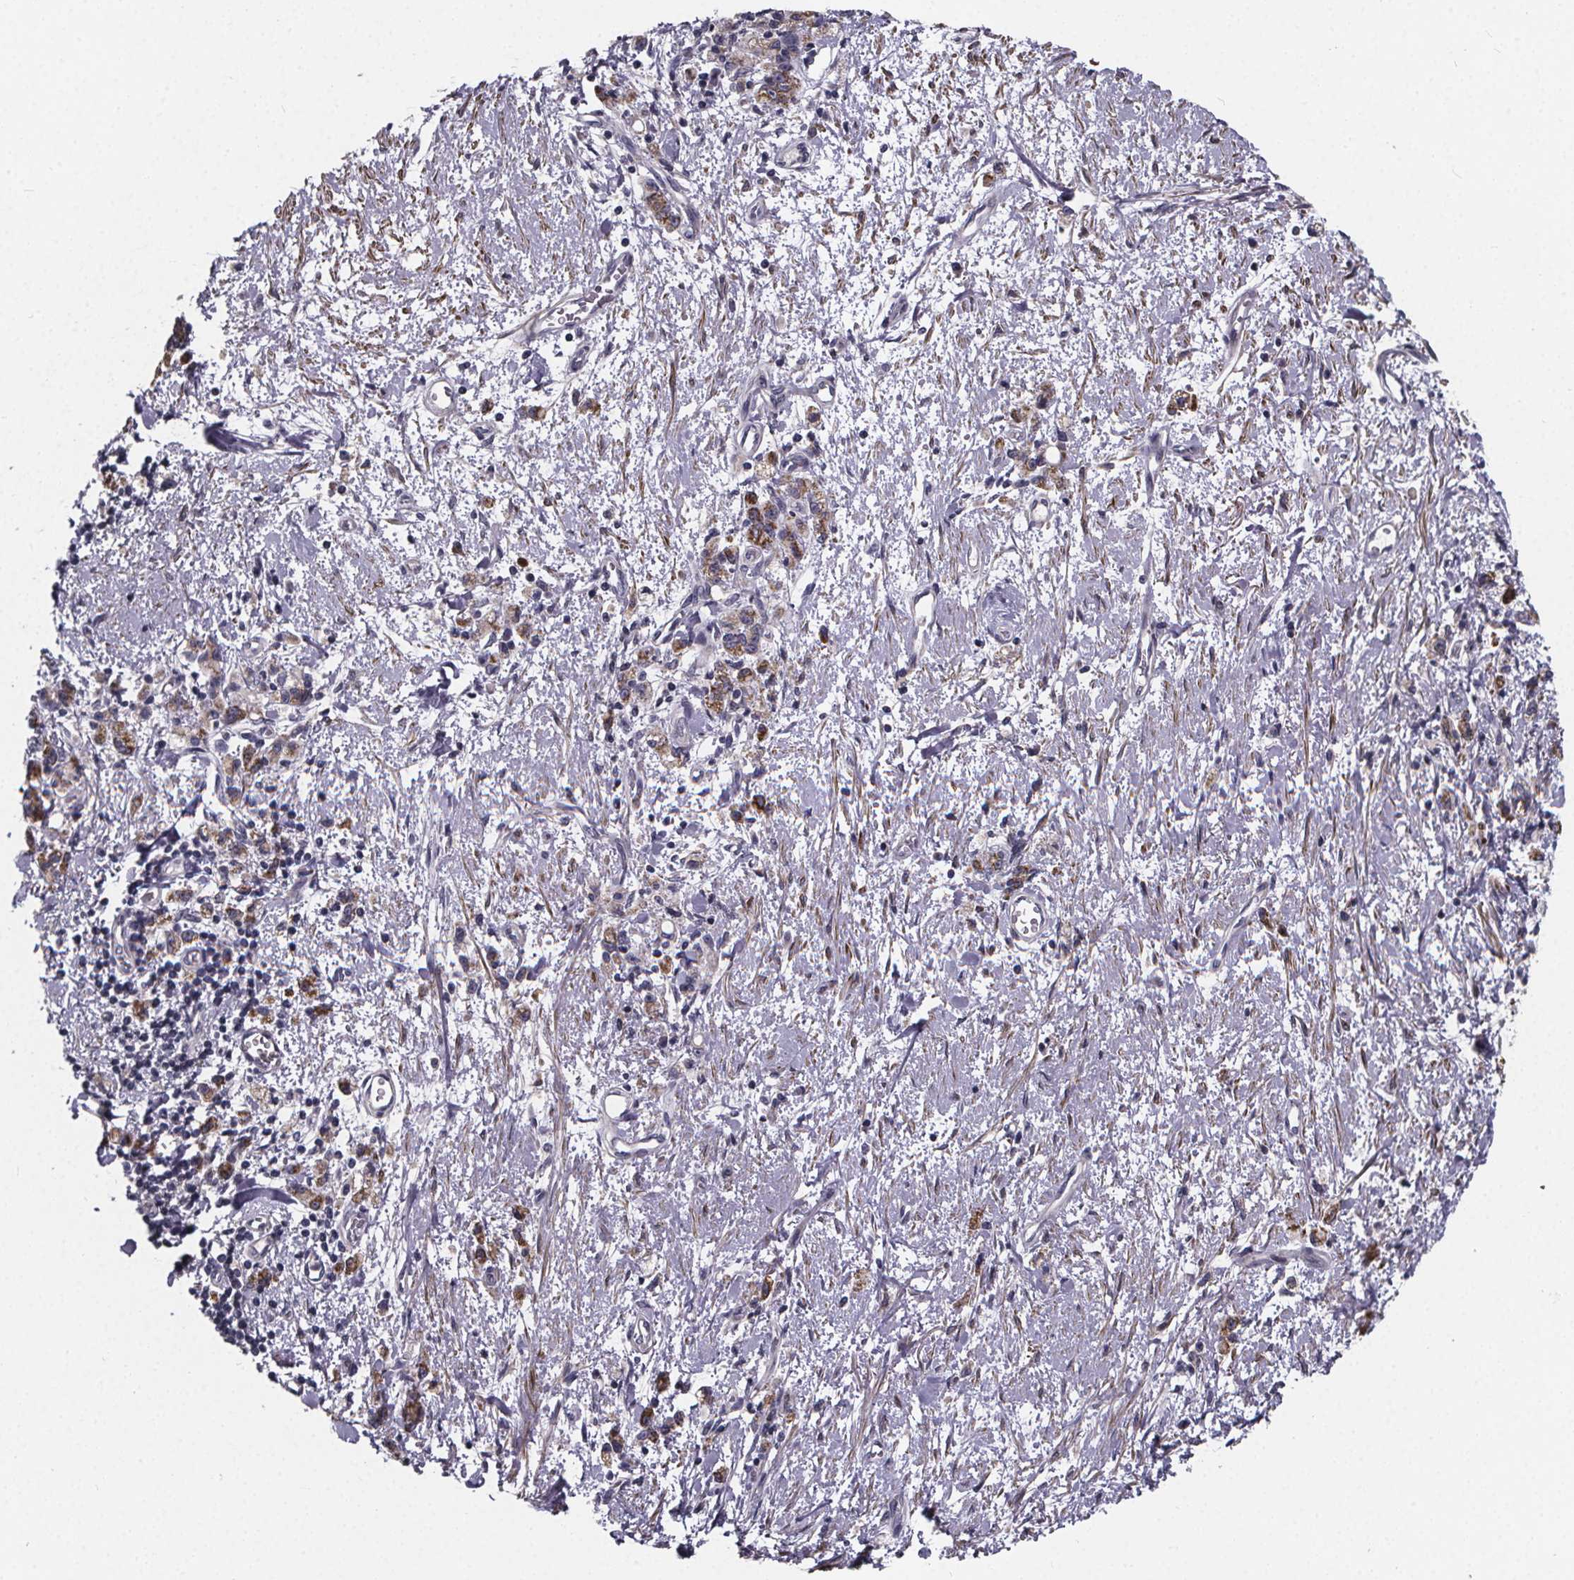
{"staining": {"intensity": "moderate", "quantity": ">75%", "location": "cytoplasmic/membranous"}, "tissue": "stomach cancer", "cell_type": "Tumor cells", "image_type": "cancer", "snomed": [{"axis": "morphology", "description": "Adenocarcinoma, NOS"}, {"axis": "topography", "description": "Stomach"}], "caption": "The photomicrograph displays immunohistochemical staining of stomach adenocarcinoma. There is moderate cytoplasmic/membranous positivity is seen in about >75% of tumor cells.", "gene": "FBXW2", "patient": {"sex": "male", "age": 77}}